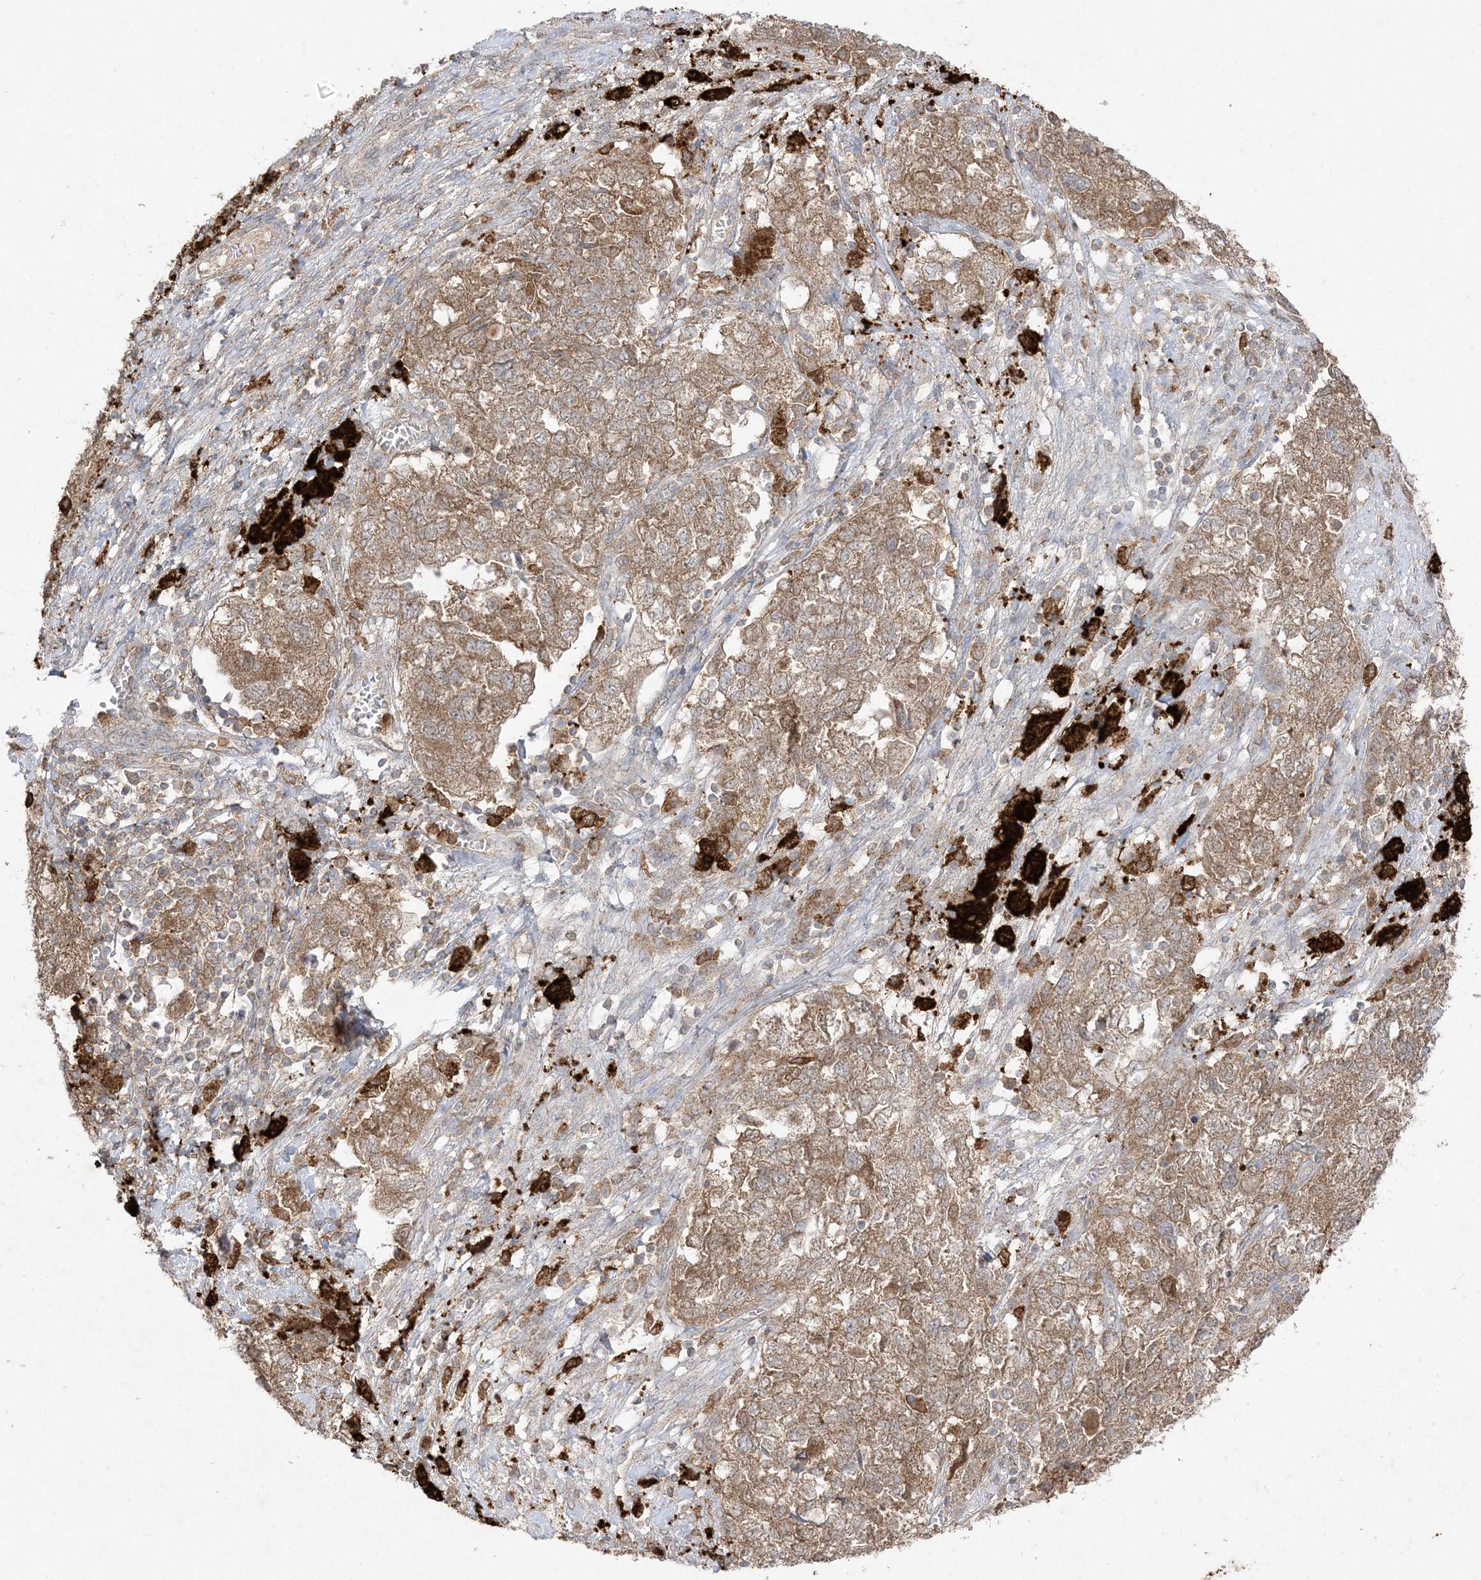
{"staining": {"intensity": "moderate", "quantity": ">75%", "location": "cytoplasmic/membranous"}, "tissue": "ovarian cancer", "cell_type": "Tumor cells", "image_type": "cancer", "snomed": [{"axis": "morphology", "description": "Carcinoma, NOS"}, {"axis": "morphology", "description": "Cystadenocarcinoma, serous, NOS"}, {"axis": "topography", "description": "Ovary"}], "caption": "Protein expression analysis of human ovarian cancer (carcinoma) reveals moderate cytoplasmic/membranous expression in approximately >75% of tumor cells.", "gene": "UBE2C", "patient": {"sex": "female", "age": 69}}